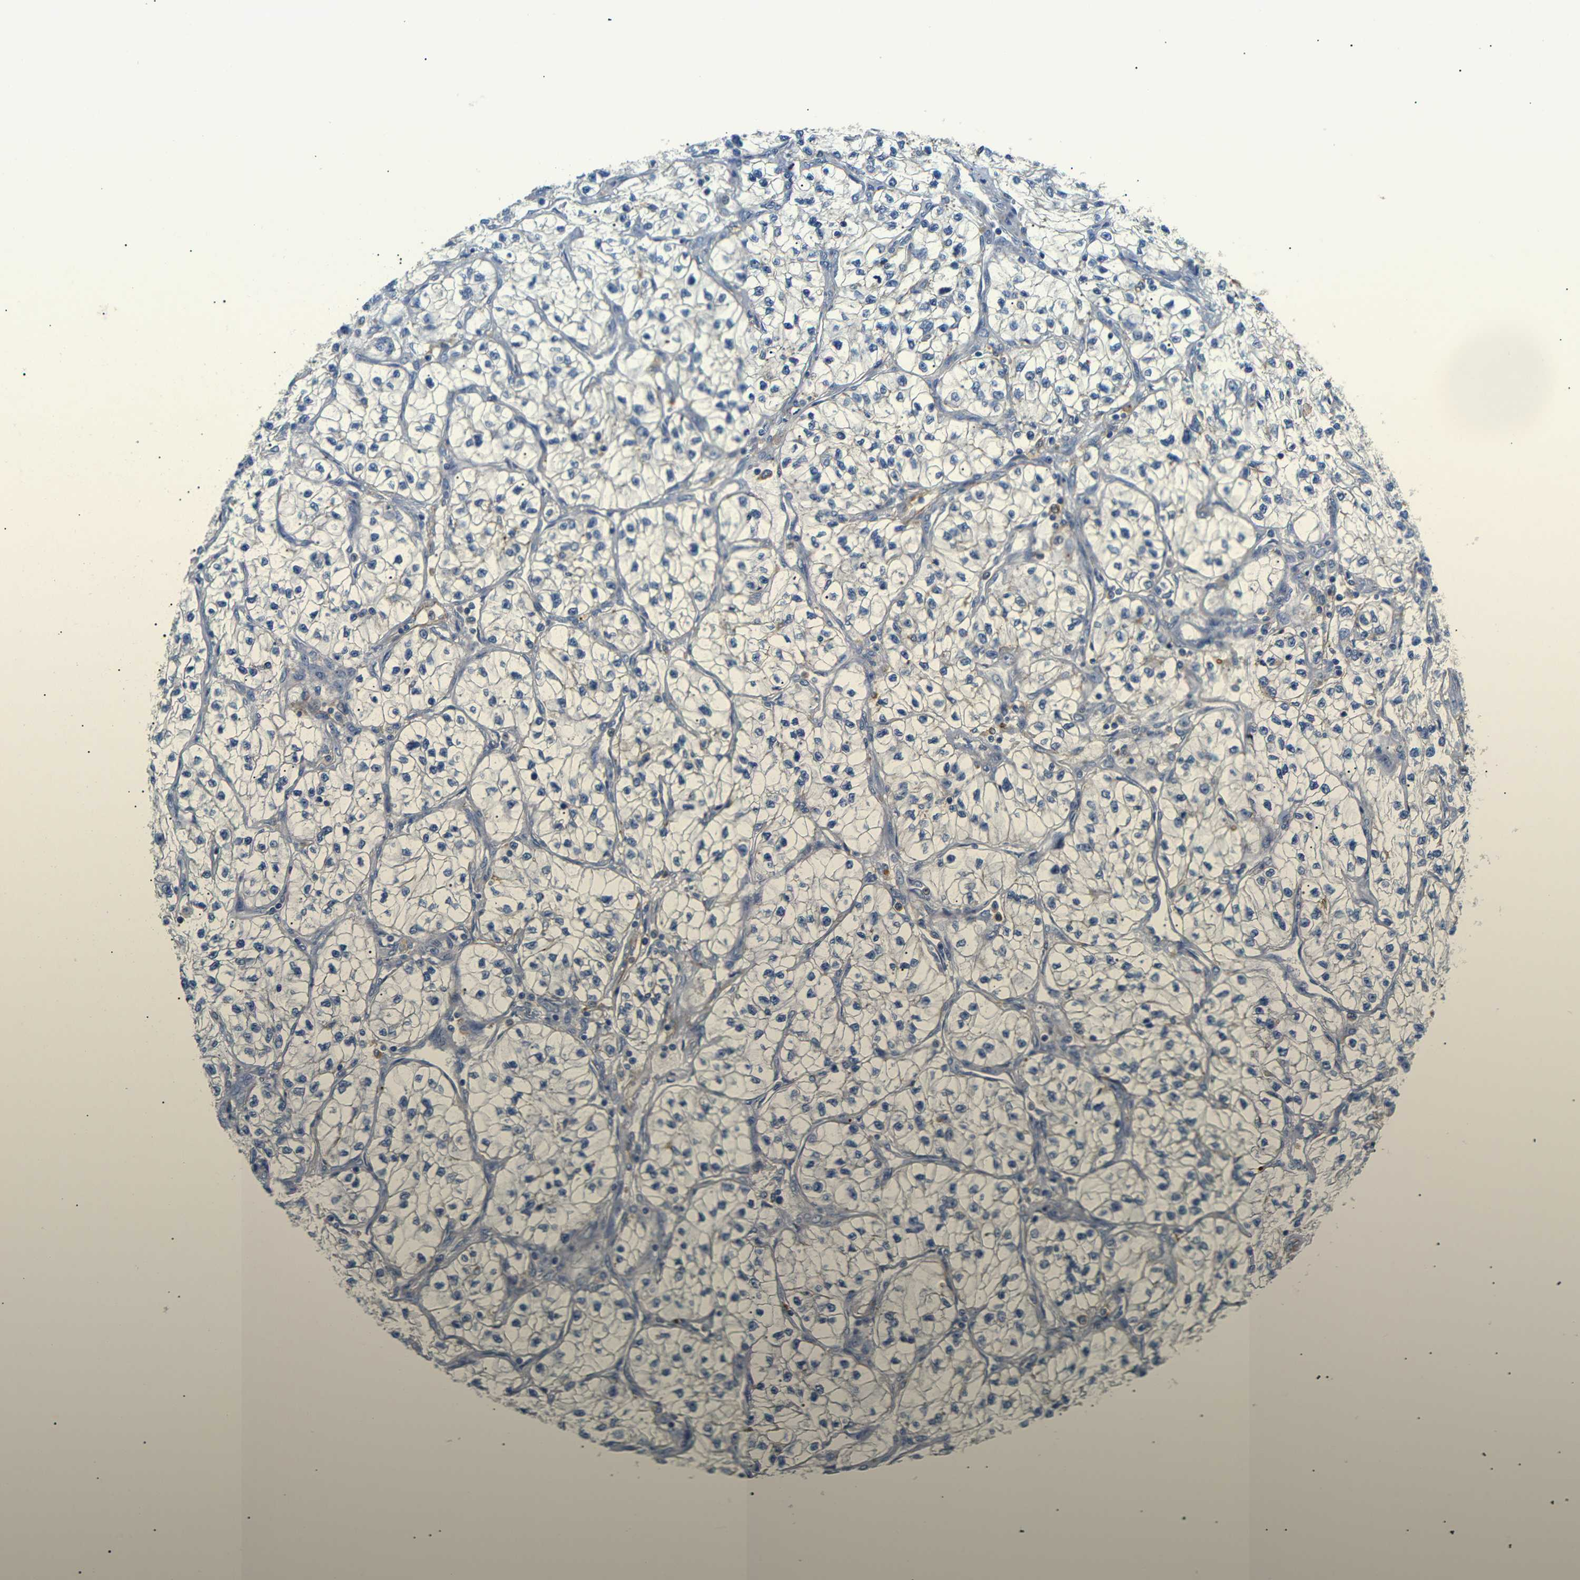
{"staining": {"intensity": "negative", "quantity": "none", "location": "none"}, "tissue": "renal cancer", "cell_type": "Tumor cells", "image_type": "cancer", "snomed": [{"axis": "morphology", "description": "Adenocarcinoma, NOS"}, {"axis": "topography", "description": "Kidney"}], "caption": "Tumor cells are negative for brown protein staining in renal cancer. Nuclei are stained in blue.", "gene": "SDCBP", "patient": {"sex": "female", "age": 57}}